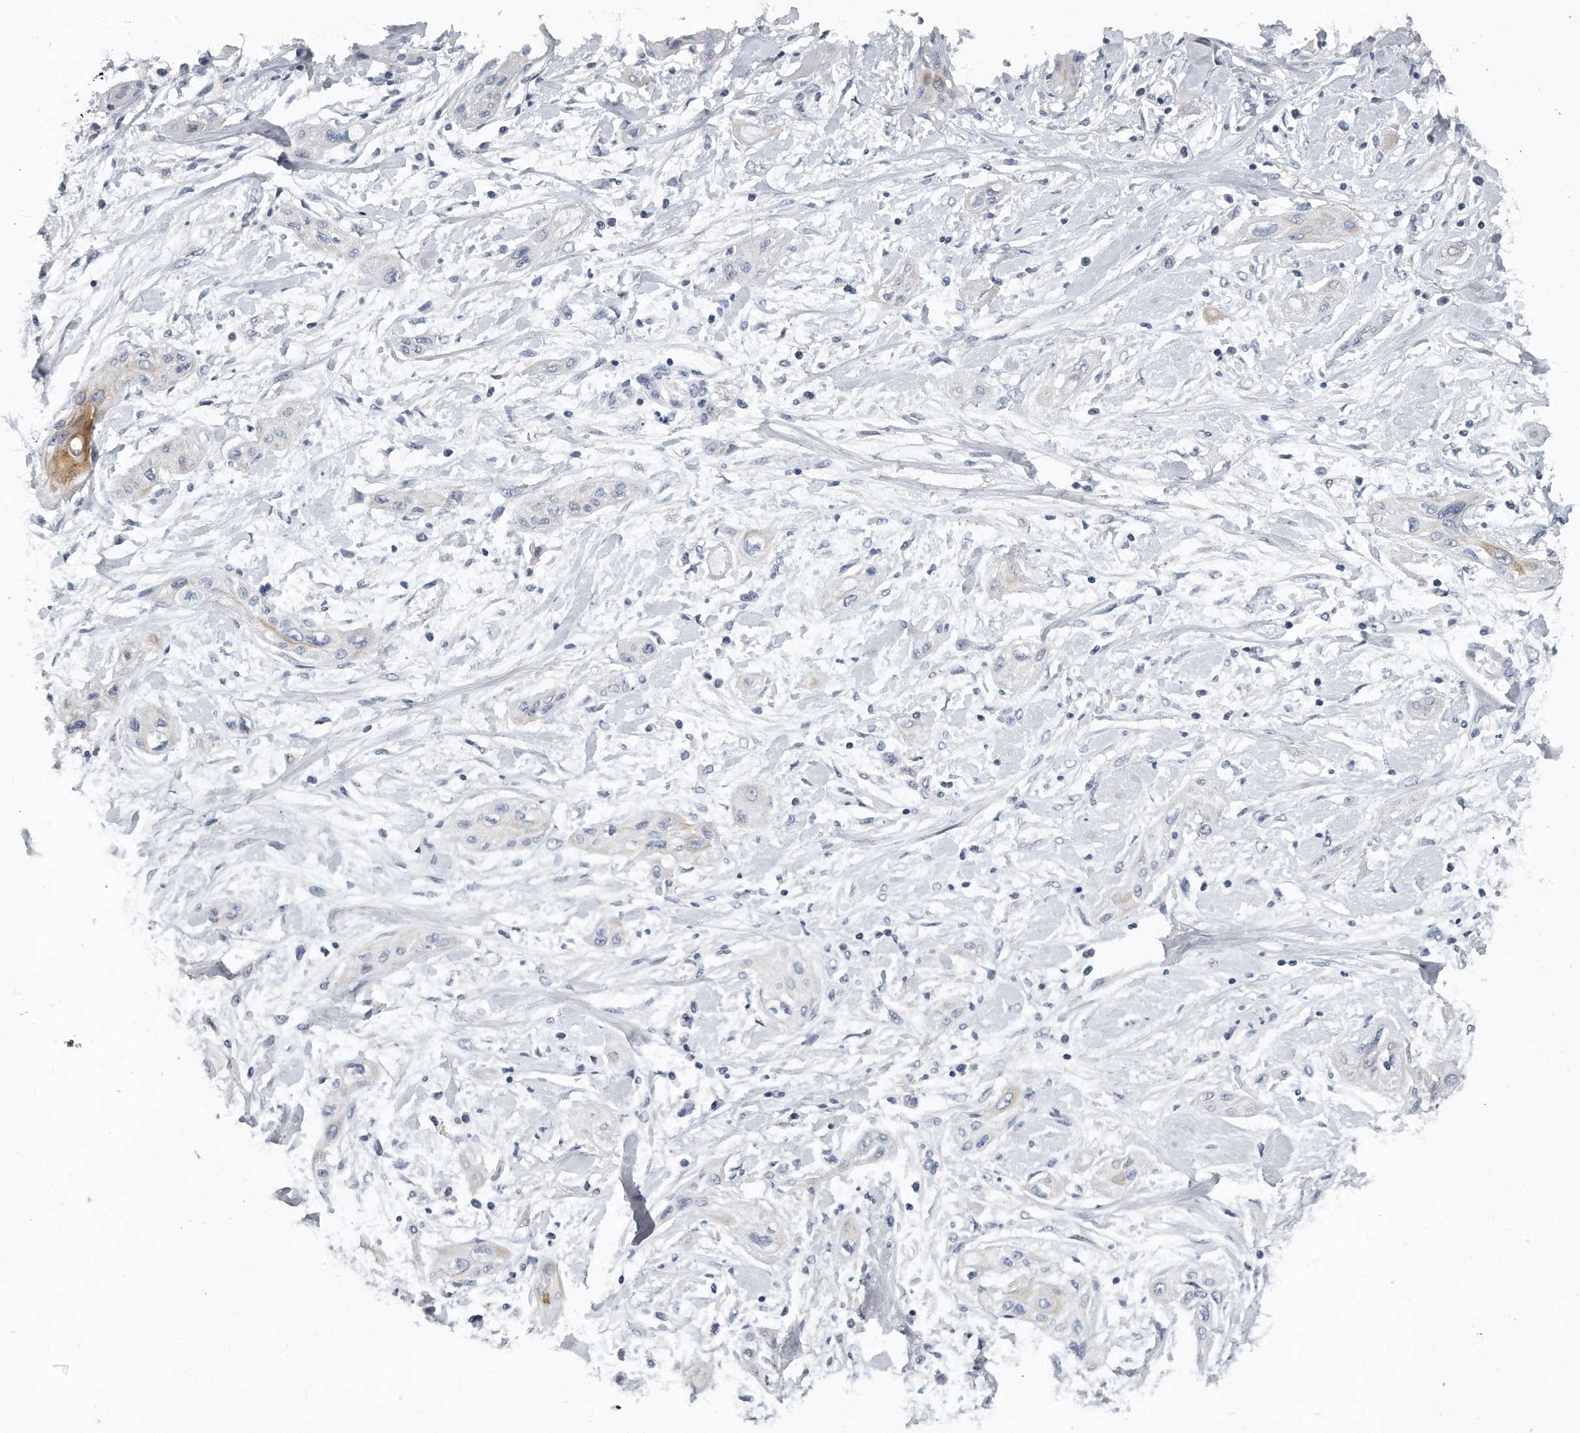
{"staining": {"intensity": "moderate", "quantity": "<25%", "location": "cytoplasmic/membranous"}, "tissue": "lung cancer", "cell_type": "Tumor cells", "image_type": "cancer", "snomed": [{"axis": "morphology", "description": "Squamous cell carcinoma, NOS"}, {"axis": "topography", "description": "Lung"}], "caption": "Immunohistochemical staining of human lung cancer shows low levels of moderate cytoplasmic/membranous protein positivity in about <25% of tumor cells.", "gene": "KLHL7", "patient": {"sex": "female", "age": 47}}